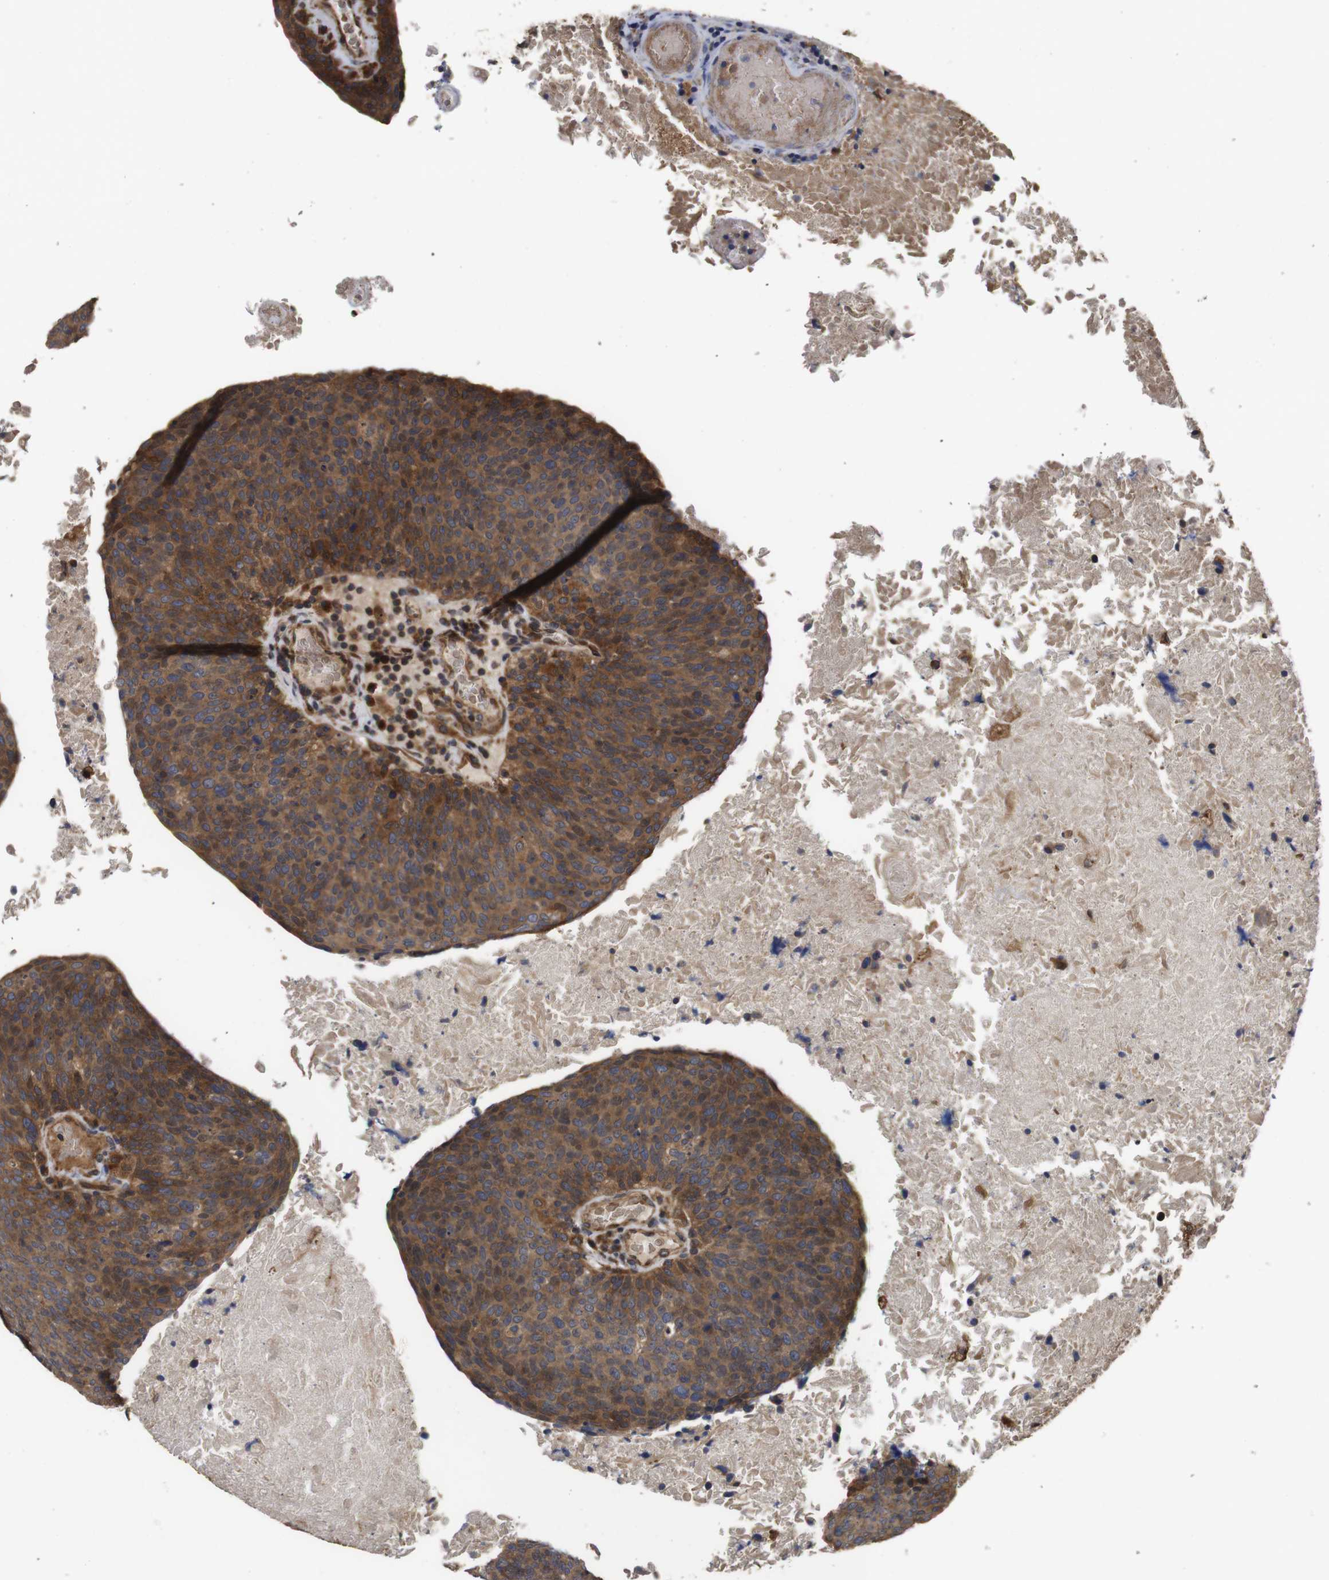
{"staining": {"intensity": "strong", "quantity": ">75%", "location": "cytoplasmic/membranous"}, "tissue": "head and neck cancer", "cell_type": "Tumor cells", "image_type": "cancer", "snomed": [{"axis": "morphology", "description": "Squamous cell carcinoma, NOS"}, {"axis": "morphology", "description": "Squamous cell carcinoma, metastatic, NOS"}, {"axis": "topography", "description": "Lymph node"}, {"axis": "topography", "description": "Head-Neck"}], "caption": "Immunohistochemistry of human squamous cell carcinoma (head and neck) displays high levels of strong cytoplasmic/membranous positivity in approximately >75% of tumor cells. The protein is stained brown, and the nuclei are stained in blue (DAB IHC with brightfield microscopy, high magnification).", "gene": "PTPN14", "patient": {"sex": "male", "age": 62}}